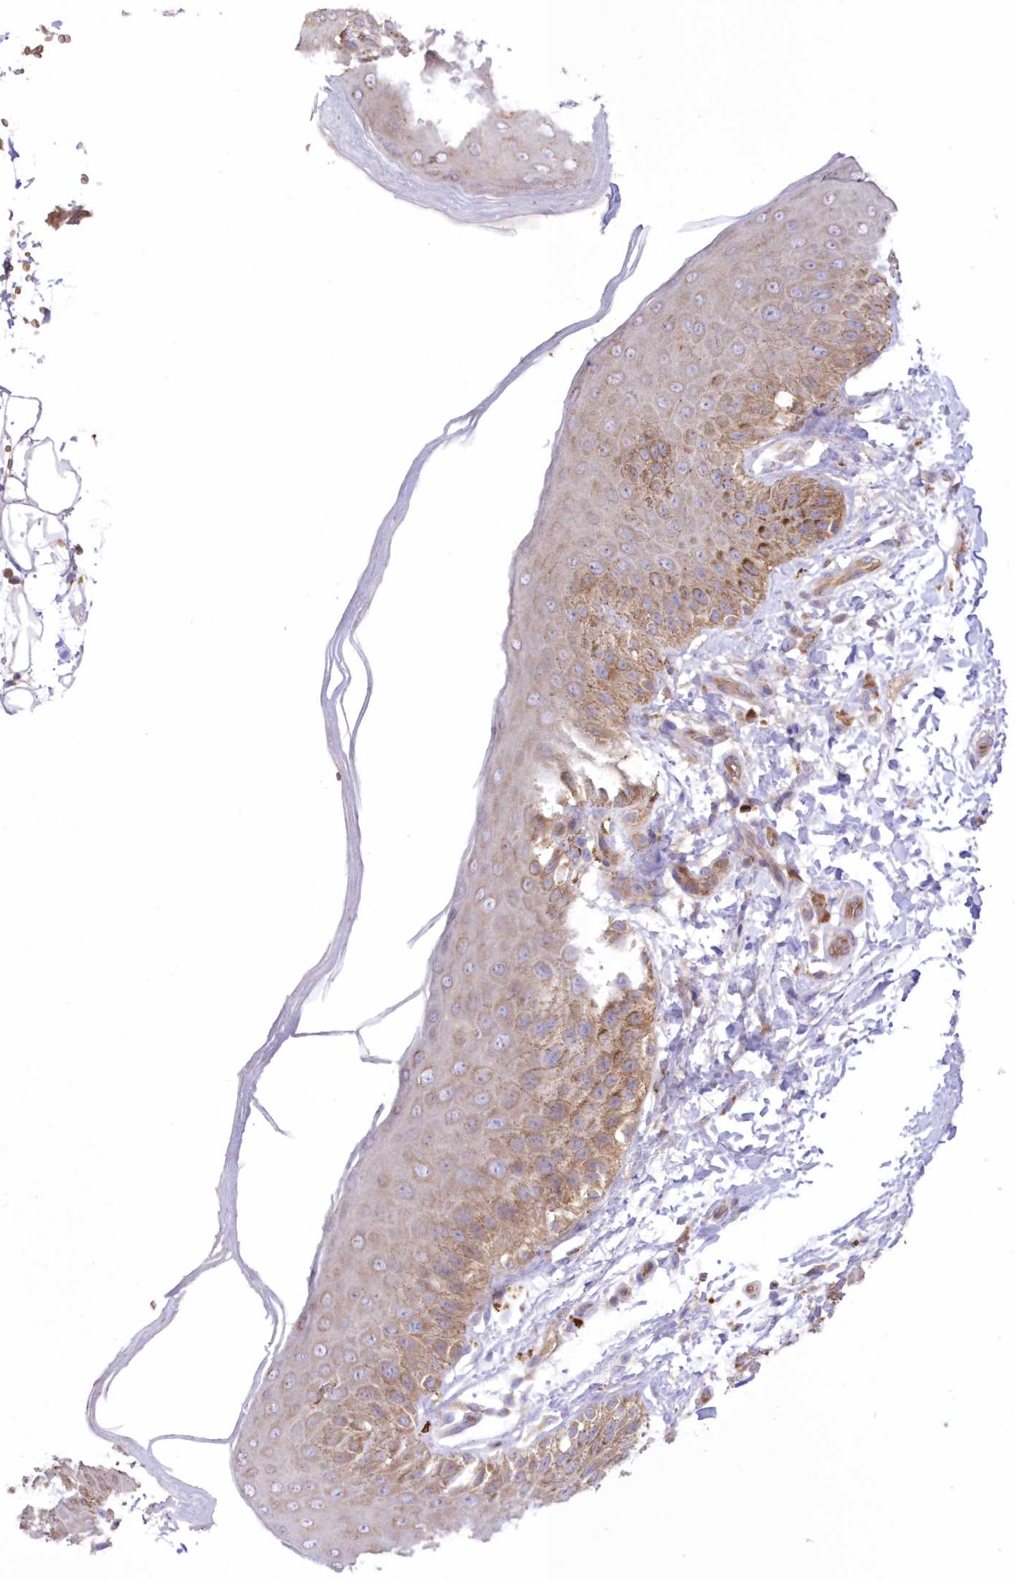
{"staining": {"intensity": "moderate", "quantity": ">75%", "location": "cytoplasmic/membranous"}, "tissue": "skin", "cell_type": "Epidermal cells", "image_type": "normal", "snomed": [{"axis": "morphology", "description": "Normal tissue, NOS"}, {"axis": "topography", "description": "Anal"}], "caption": "Epidermal cells demonstrate moderate cytoplasmic/membranous positivity in about >75% of cells in normal skin.", "gene": "FCHO2", "patient": {"sex": "male", "age": 44}}